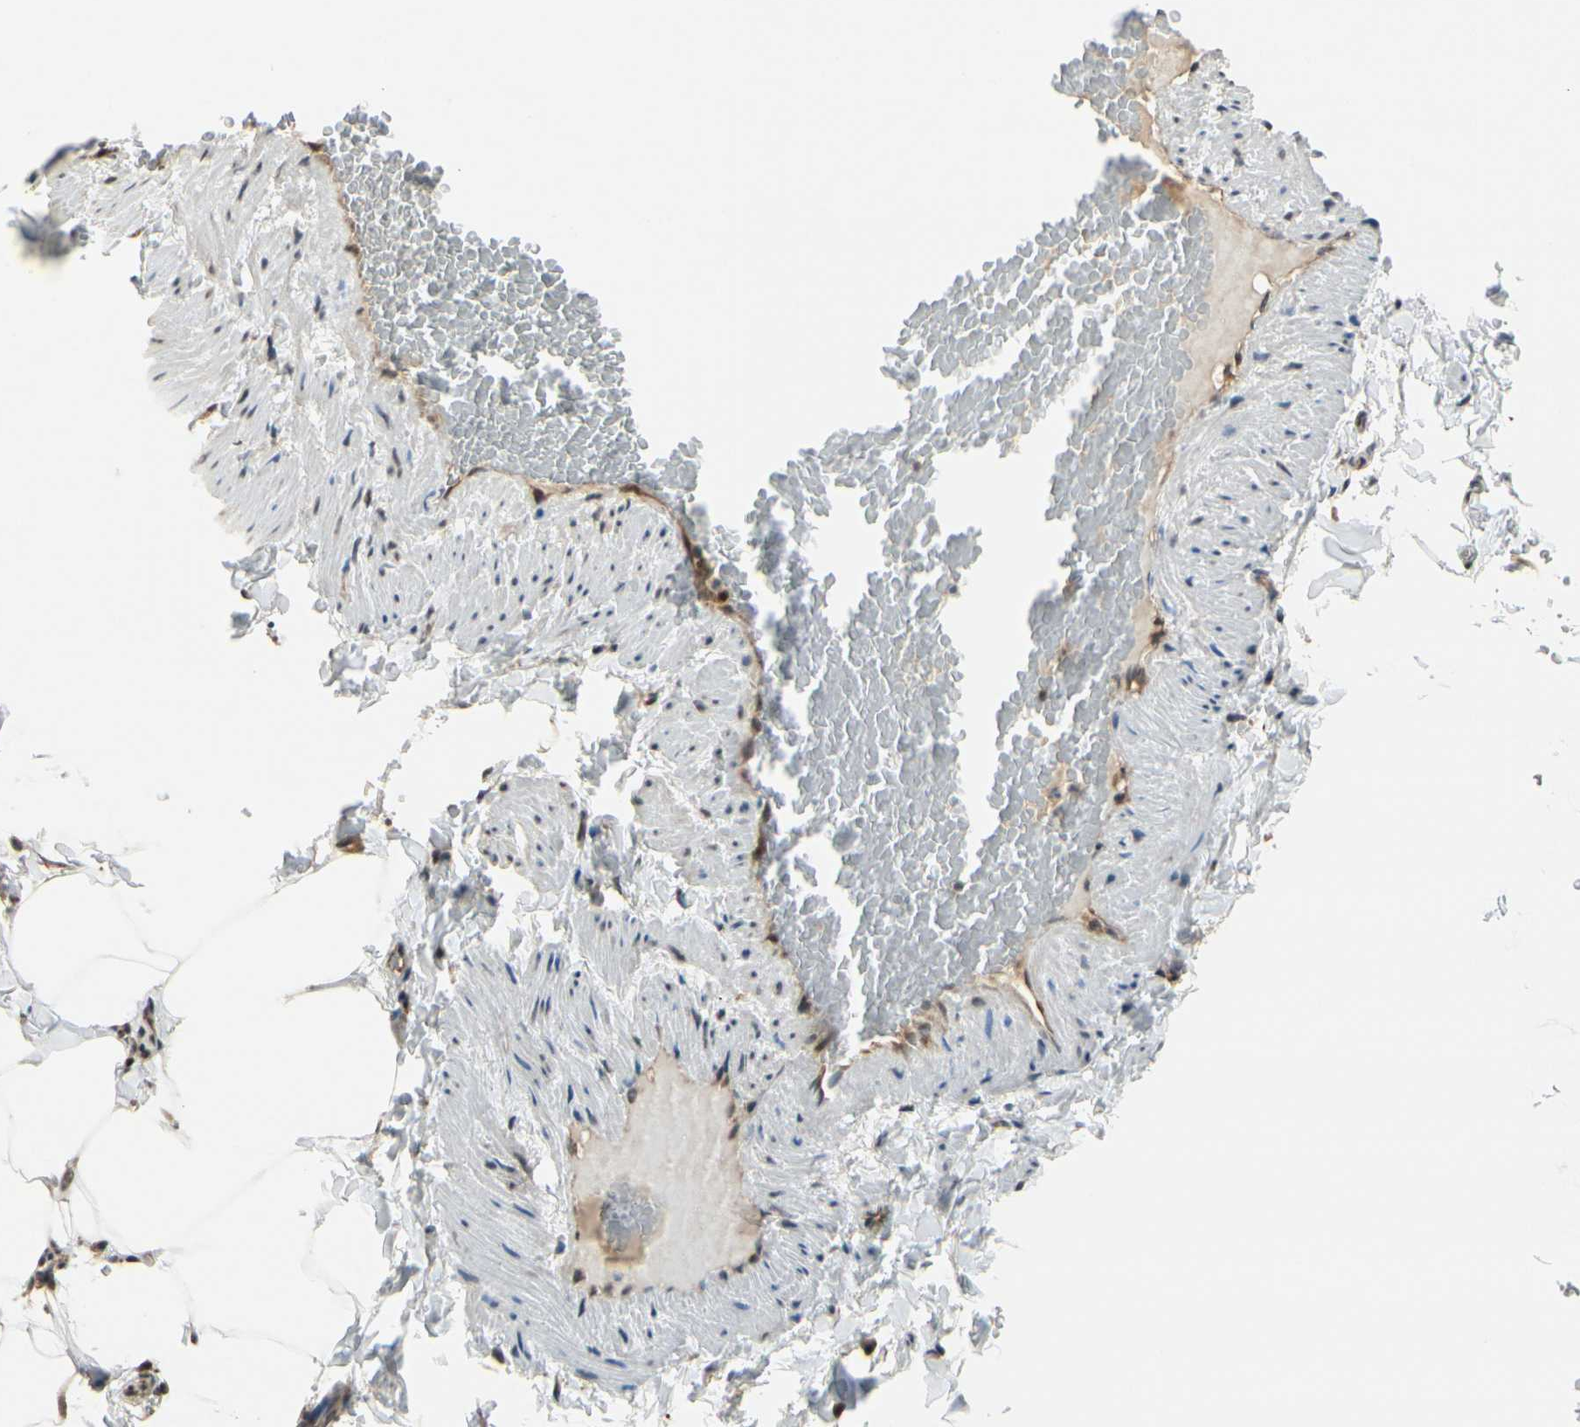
{"staining": {"intensity": "moderate", "quantity": ">75%", "location": "cytoplasmic/membranous,nuclear"}, "tissue": "adipose tissue", "cell_type": "Adipocytes", "image_type": "normal", "snomed": [{"axis": "morphology", "description": "Normal tissue, NOS"}, {"axis": "topography", "description": "Vascular tissue"}], "caption": "Moderate cytoplasmic/membranous,nuclear expression is appreciated in approximately >75% of adipocytes in benign adipose tissue. (DAB (3,3'-diaminobenzidine) IHC with brightfield microscopy, high magnification).", "gene": "HSF1", "patient": {"sex": "male", "age": 41}}